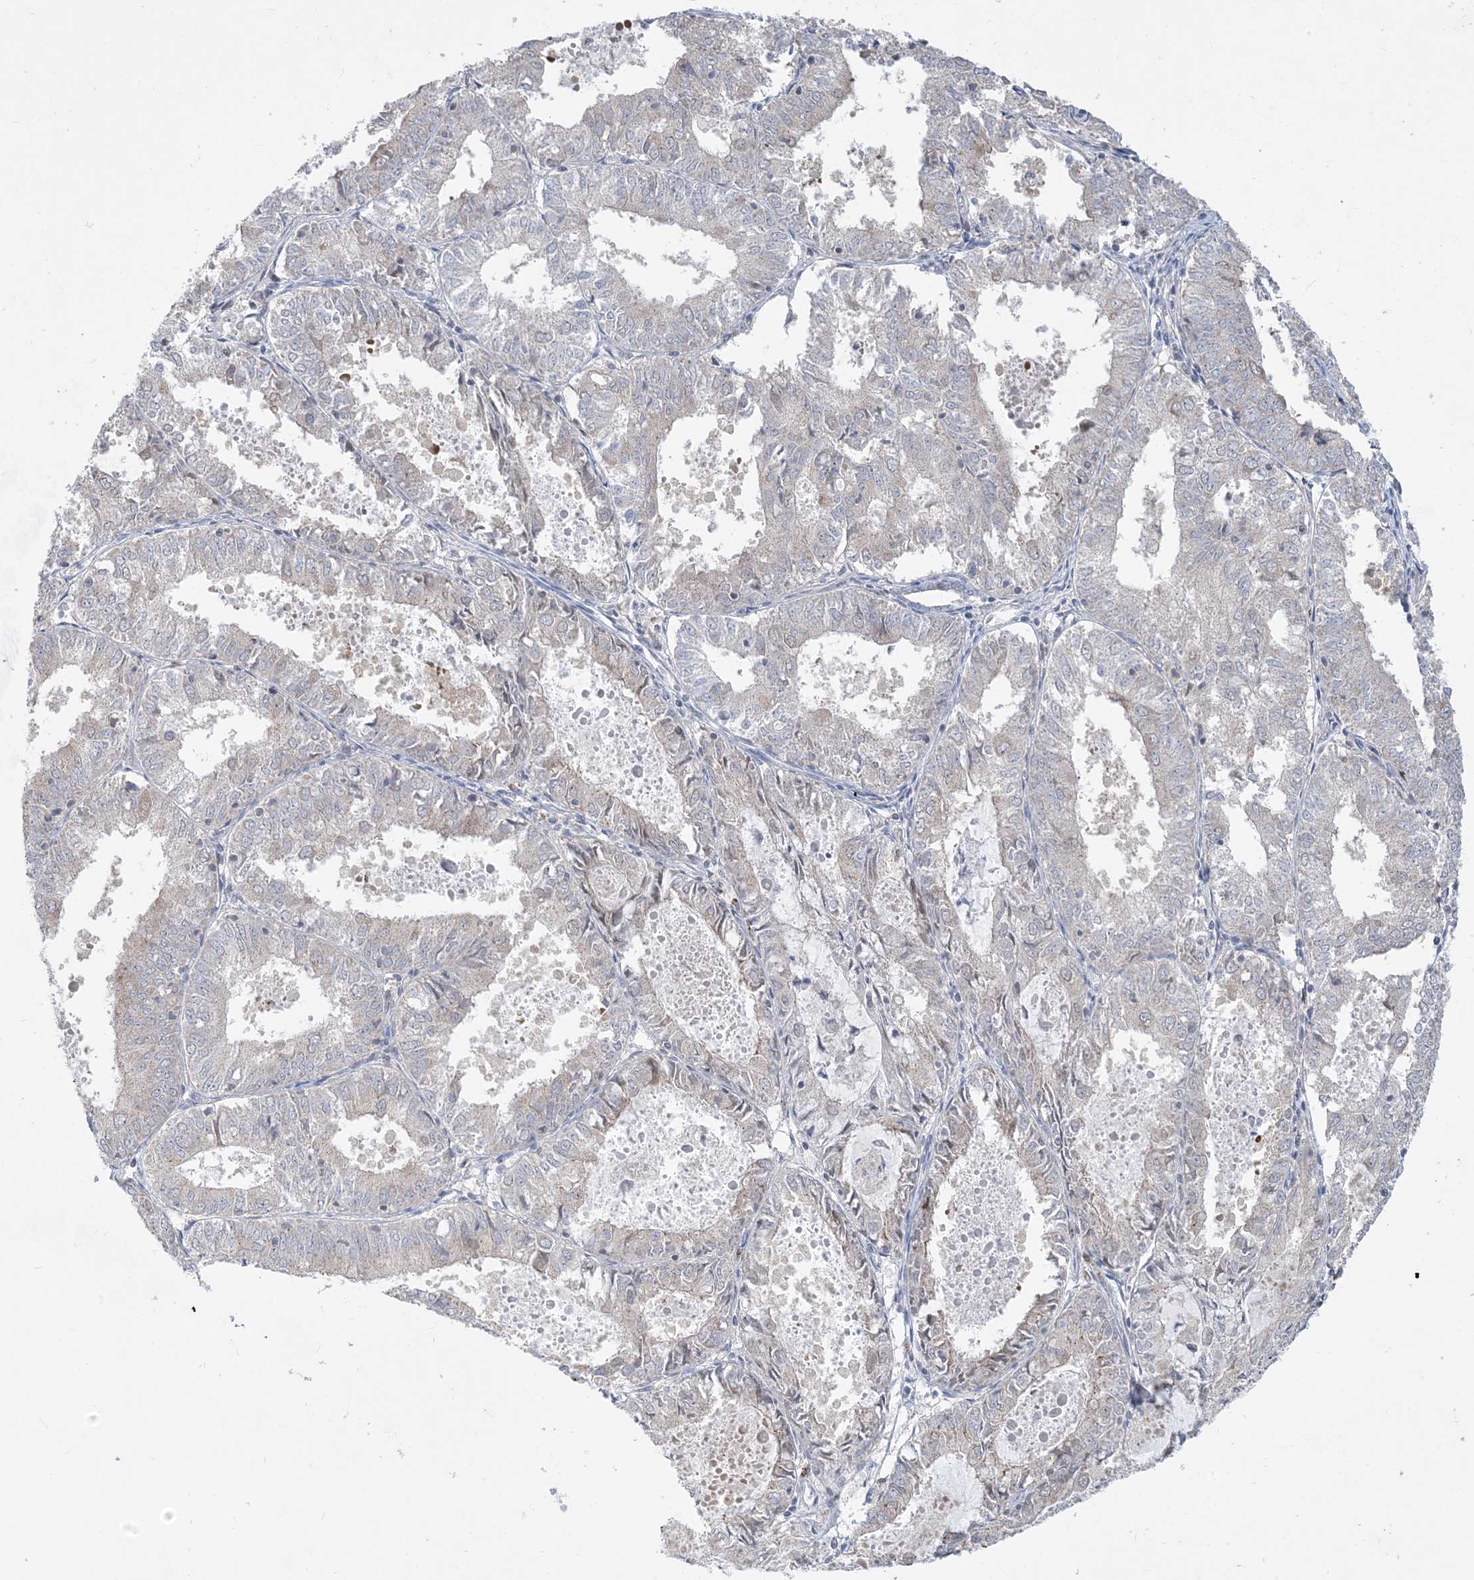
{"staining": {"intensity": "weak", "quantity": "25%-75%", "location": "cytoplasmic/membranous"}, "tissue": "endometrial cancer", "cell_type": "Tumor cells", "image_type": "cancer", "snomed": [{"axis": "morphology", "description": "Adenocarcinoma, NOS"}, {"axis": "topography", "description": "Endometrium"}], "caption": "Adenocarcinoma (endometrial) stained with DAB immunohistochemistry shows low levels of weak cytoplasmic/membranous positivity in approximately 25%-75% of tumor cells. (DAB (3,3'-diaminobenzidine) IHC, brown staining for protein, blue staining for nuclei).", "gene": "CCDC14", "patient": {"sex": "female", "age": 57}}